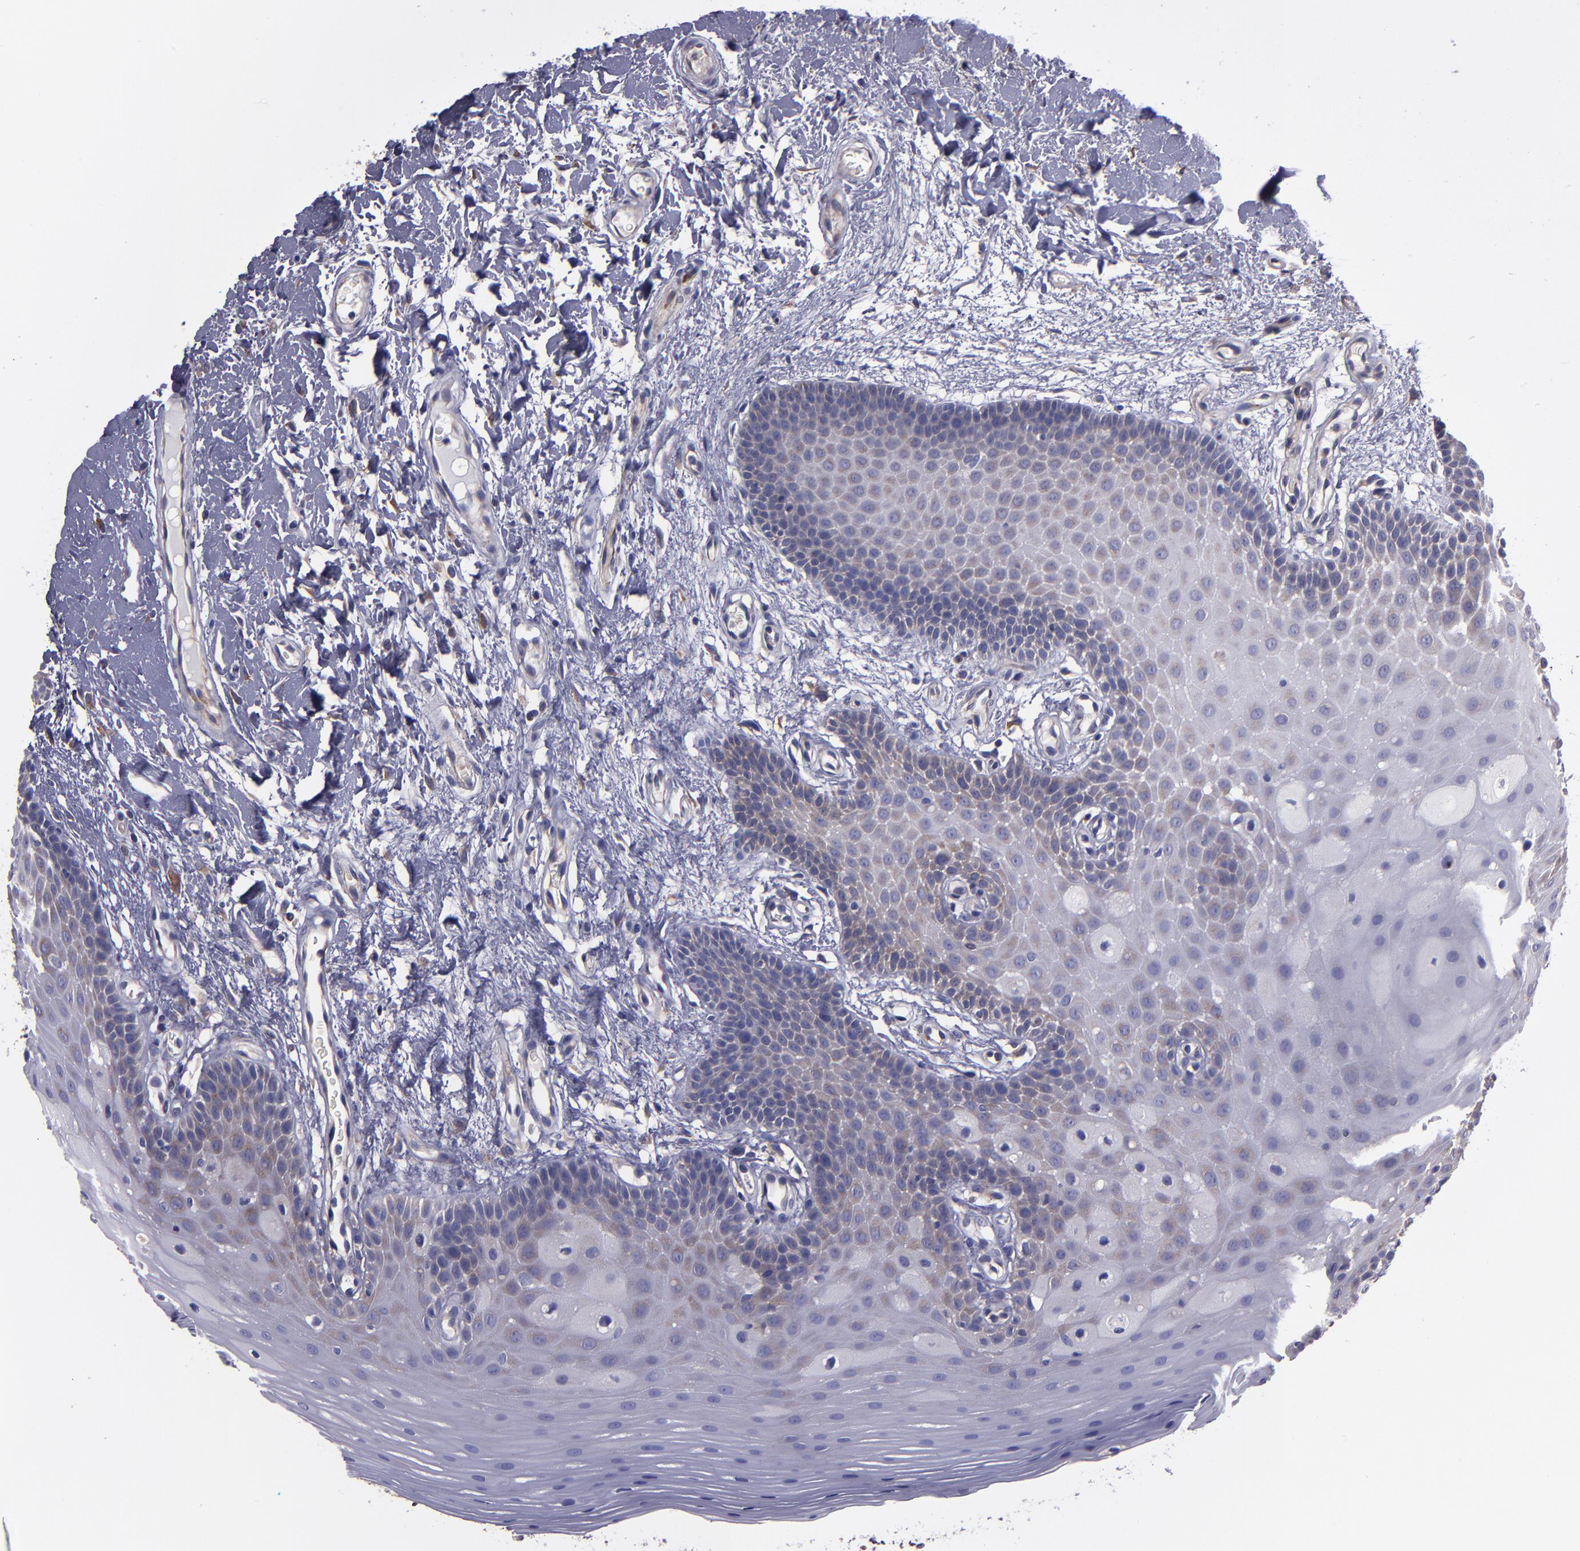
{"staining": {"intensity": "weak", "quantity": "<25%", "location": "cytoplasmic/membranous"}, "tissue": "oral mucosa", "cell_type": "Squamous epithelial cells", "image_type": "normal", "snomed": [{"axis": "morphology", "description": "Normal tissue, NOS"}, {"axis": "morphology", "description": "Squamous cell carcinoma, NOS"}, {"axis": "topography", "description": "Skeletal muscle"}, {"axis": "topography", "description": "Oral tissue"}, {"axis": "topography", "description": "Head-Neck"}], "caption": "Micrograph shows no protein staining in squamous epithelial cells of unremarkable oral mucosa. (DAB (3,3'-diaminobenzidine) immunohistochemistry (IHC) with hematoxylin counter stain).", "gene": "CARS1", "patient": {"sex": "male", "age": 71}}